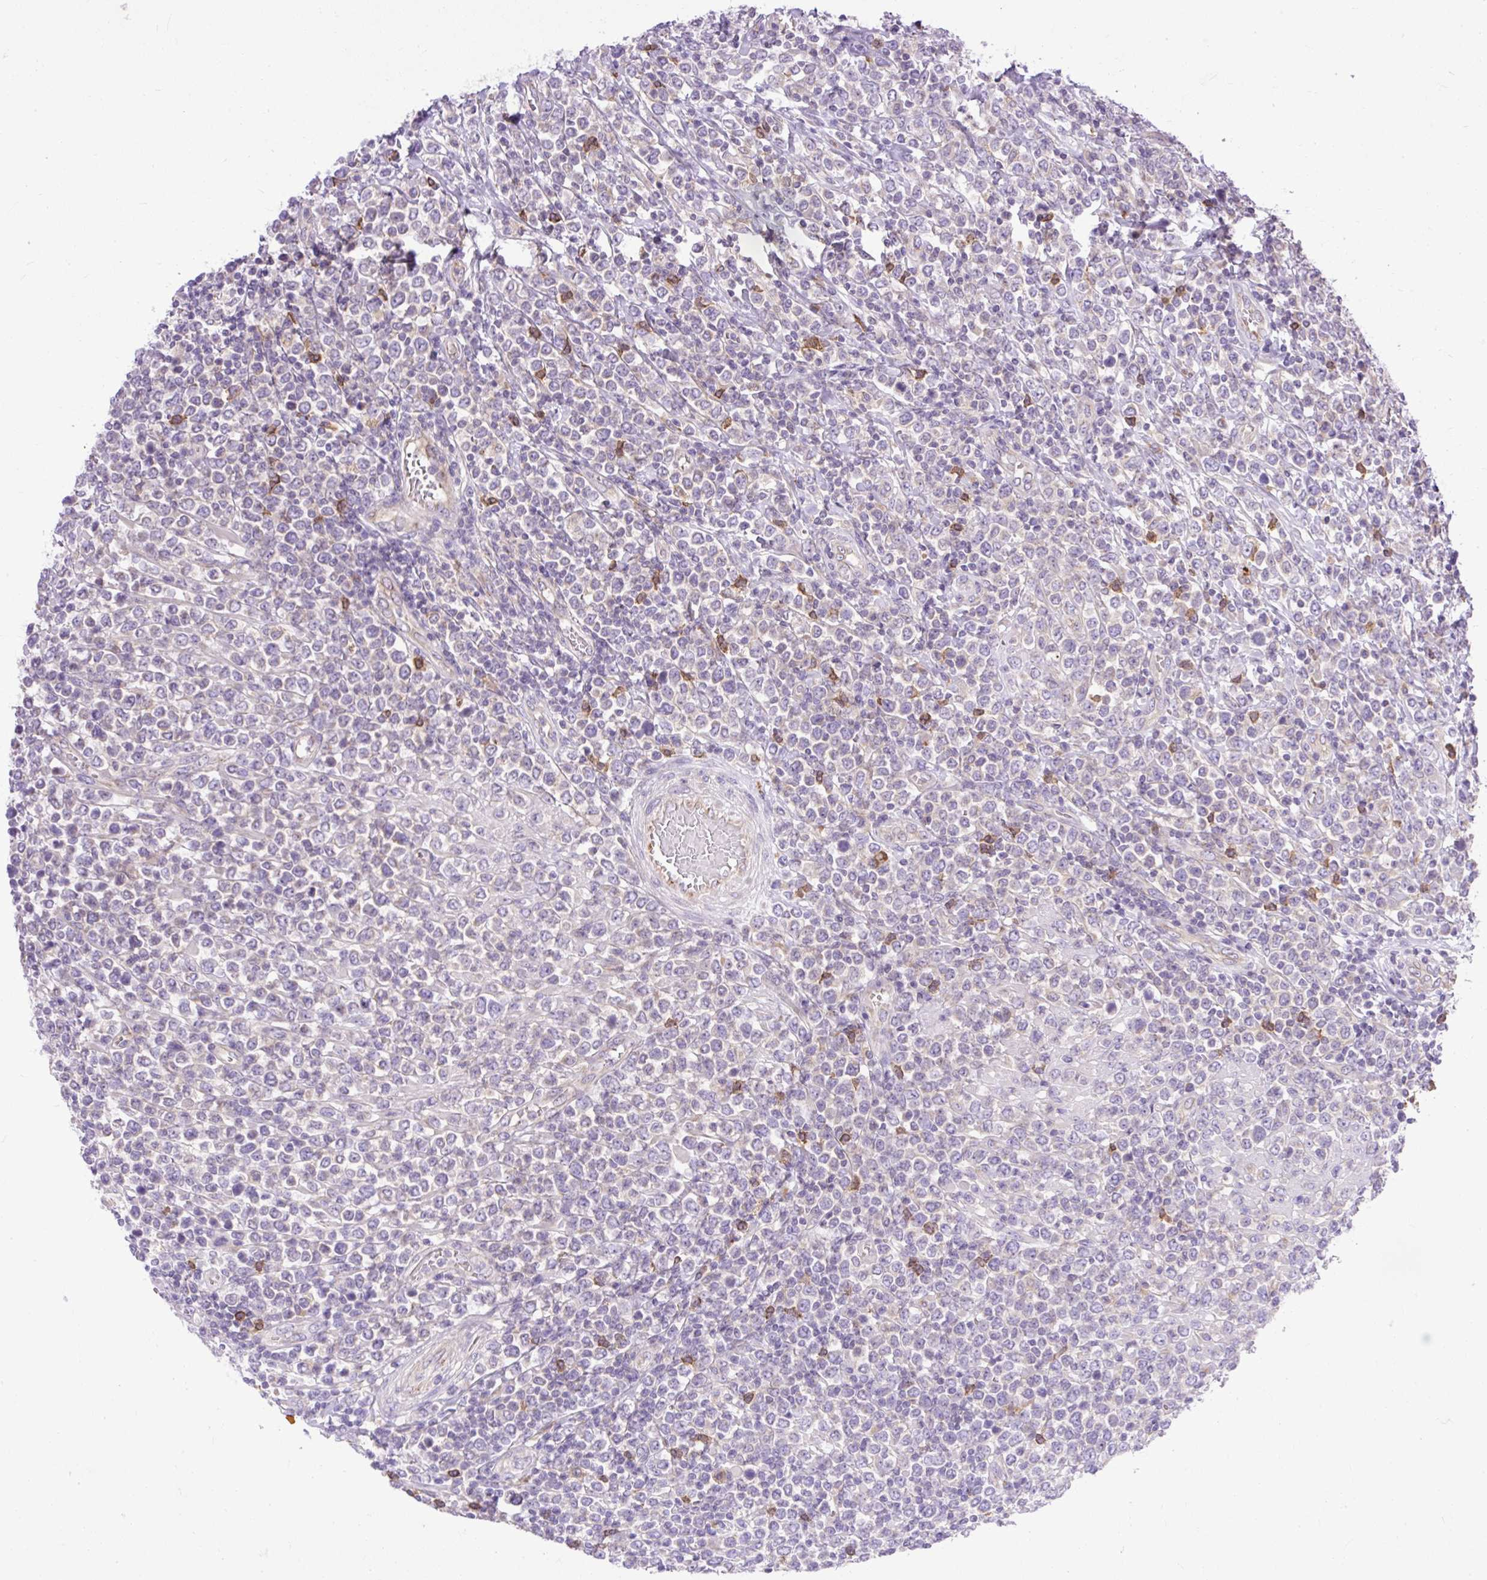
{"staining": {"intensity": "negative", "quantity": "none", "location": "none"}, "tissue": "lymphoma", "cell_type": "Tumor cells", "image_type": "cancer", "snomed": [{"axis": "morphology", "description": "Malignant lymphoma, non-Hodgkin's type, High grade"}, {"axis": "topography", "description": "Soft tissue"}], "caption": "This is a image of IHC staining of malignant lymphoma, non-Hodgkin's type (high-grade), which shows no positivity in tumor cells.", "gene": "HEXB", "patient": {"sex": "female", "age": 56}}